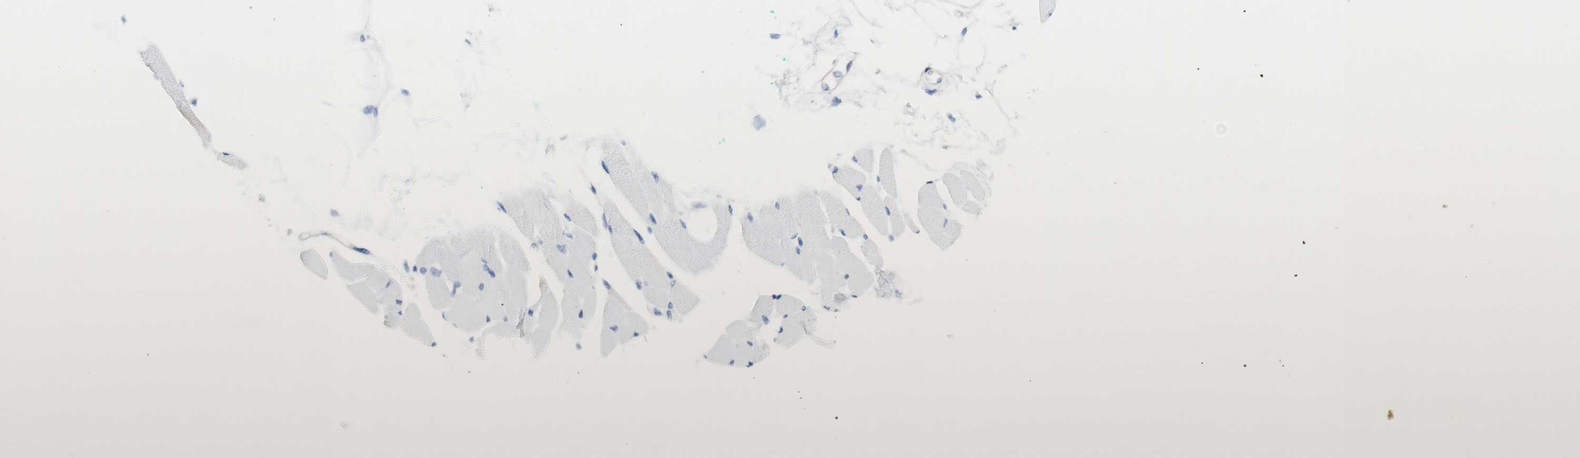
{"staining": {"intensity": "weak", "quantity": "25%-75%", "location": "cytoplasmic/membranous"}, "tissue": "skeletal muscle", "cell_type": "Myocytes", "image_type": "normal", "snomed": [{"axis": "morphology", "description": "Normal tissue, NOS"}, {"axis": "topography", "description": "Skeletal muscle"}, {"axis": "topography", "description": "Oral tissue"}, {"axis": "topography", "description": "Peripheral nerve tissue"}], "caption": "This image exhibits immunohistochemistry (IHC) staining of normal human skeletal muscle, with low weak cytoplasmic/membranous expression in about 25%-75% of myocytes.", "gene": "CNN3", "patient": {"sex": "female", "age": 84}}